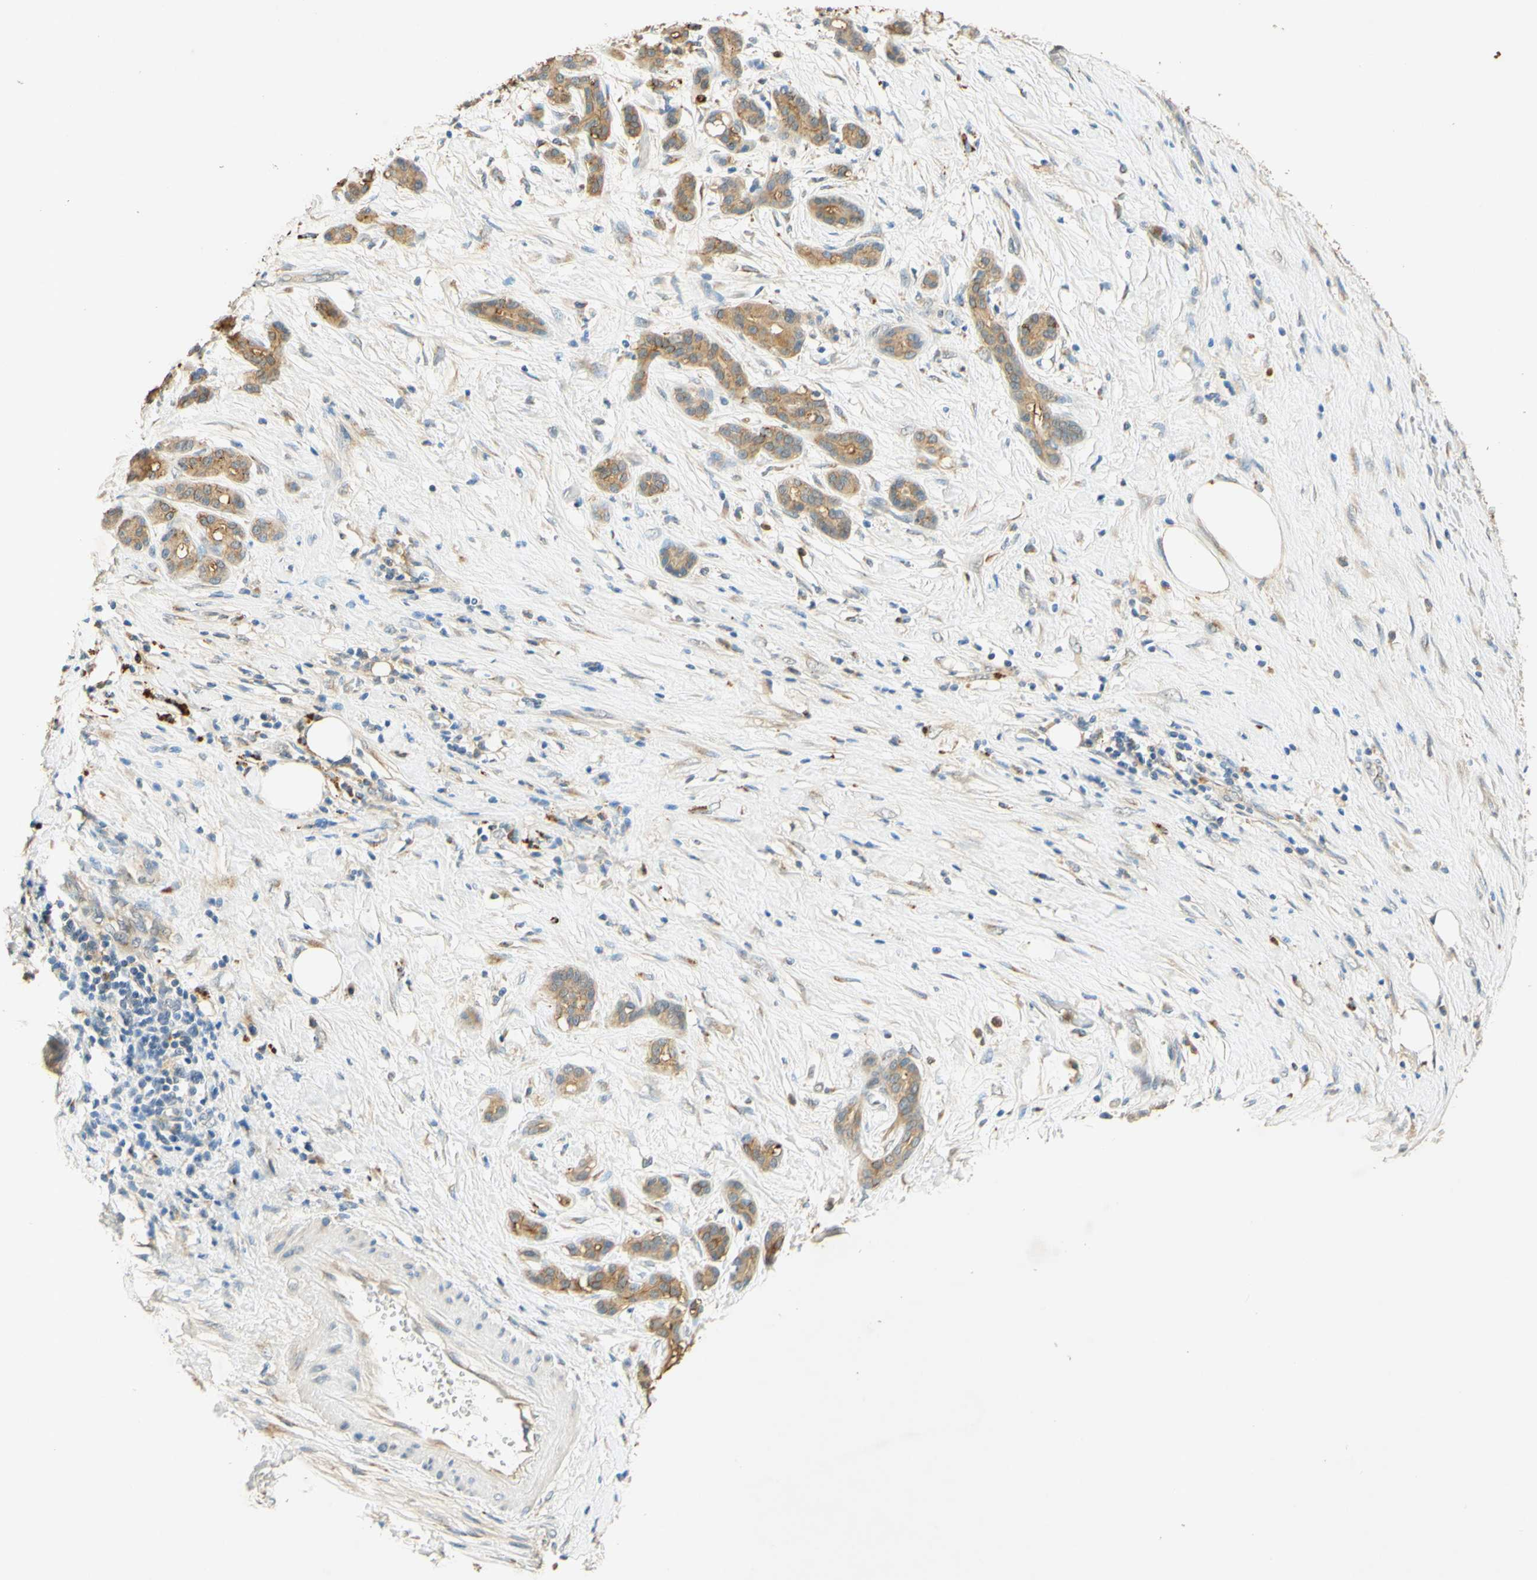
{"staining": {"intensity": "moderate", "quantity": ">75%", "location": "cytoplasmic/membranous"}, "tissue": "pancreatic cancer", "cell_type": "Tumor cells", "image_type": "cancer", "snomed": [{"axis": "morphology", "description": "Adenocarcinoma, NOS"}, {"axis": "topography", "description": "Pancreas"}], "caption": "A medium amount of moderate cytoplasmic/membranous staining is seen in approximately >75% of tumor cells in pancreatic adenocarcinoma tissue.", "gene": "ENTREP2", "patient": {"sex": "male", "age": 41}}